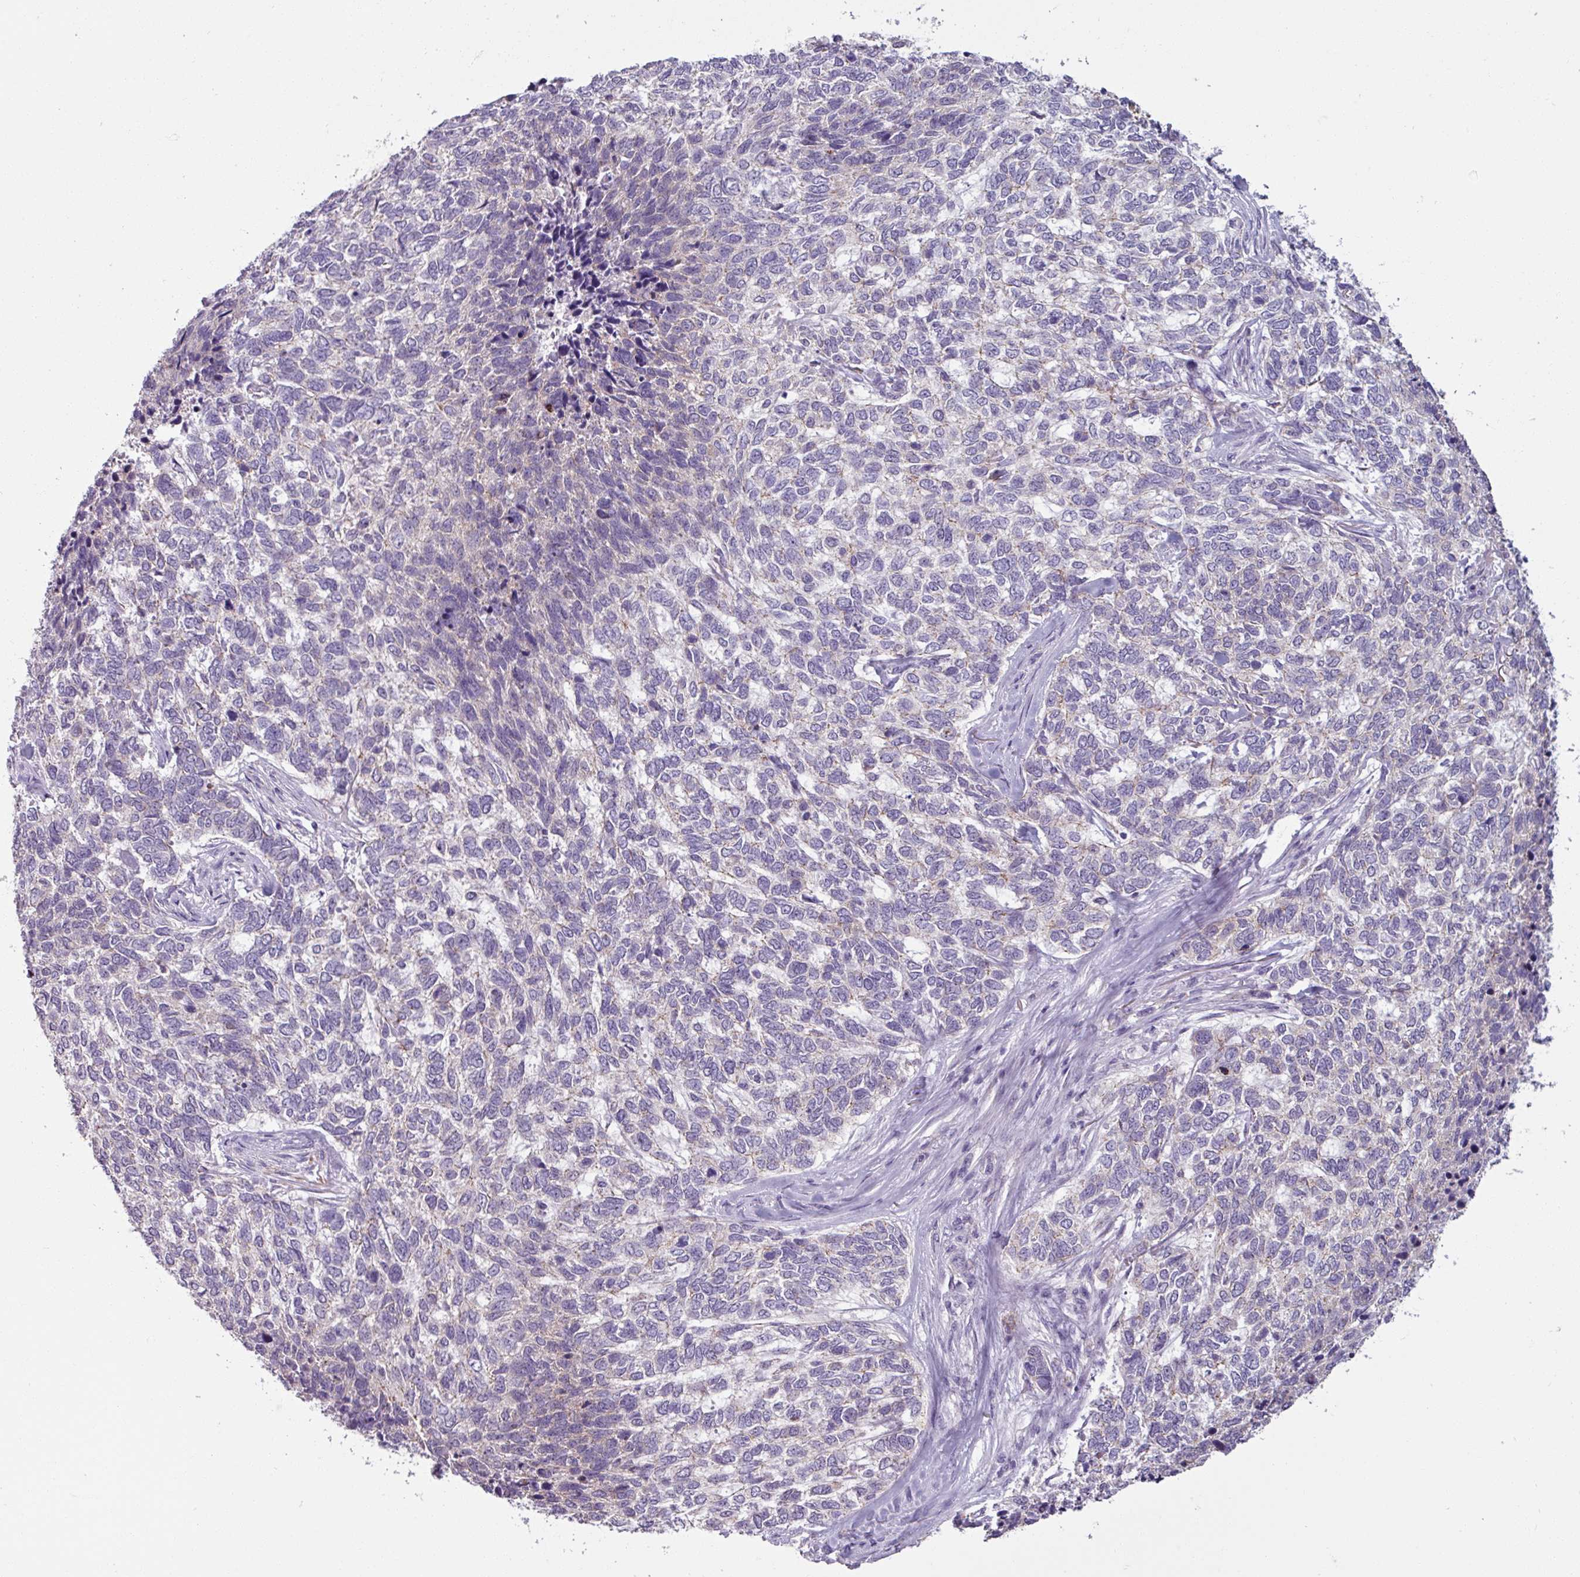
{"staining": {"intensity": "negative", "quantity": "none", "location": "none"}, "tissue": "skin cancer", "cell_type": "Tumor cells", "image_type": "cancer", "snomed": [{"axis": "morphology", "description": "Basal cell carcinoma"}, {"axis": "topography", "description": "Skin"}], "caption": "Photomicrograph shows no protein expression in tumor cells of skin basal cell carcinoma tissue. The staining is performed using DAB brown chromogen with nuclei counter-stained in using hematoxylin.", "gene": "PNMA6A", "patient": {"sex": "female", "age": 65}}